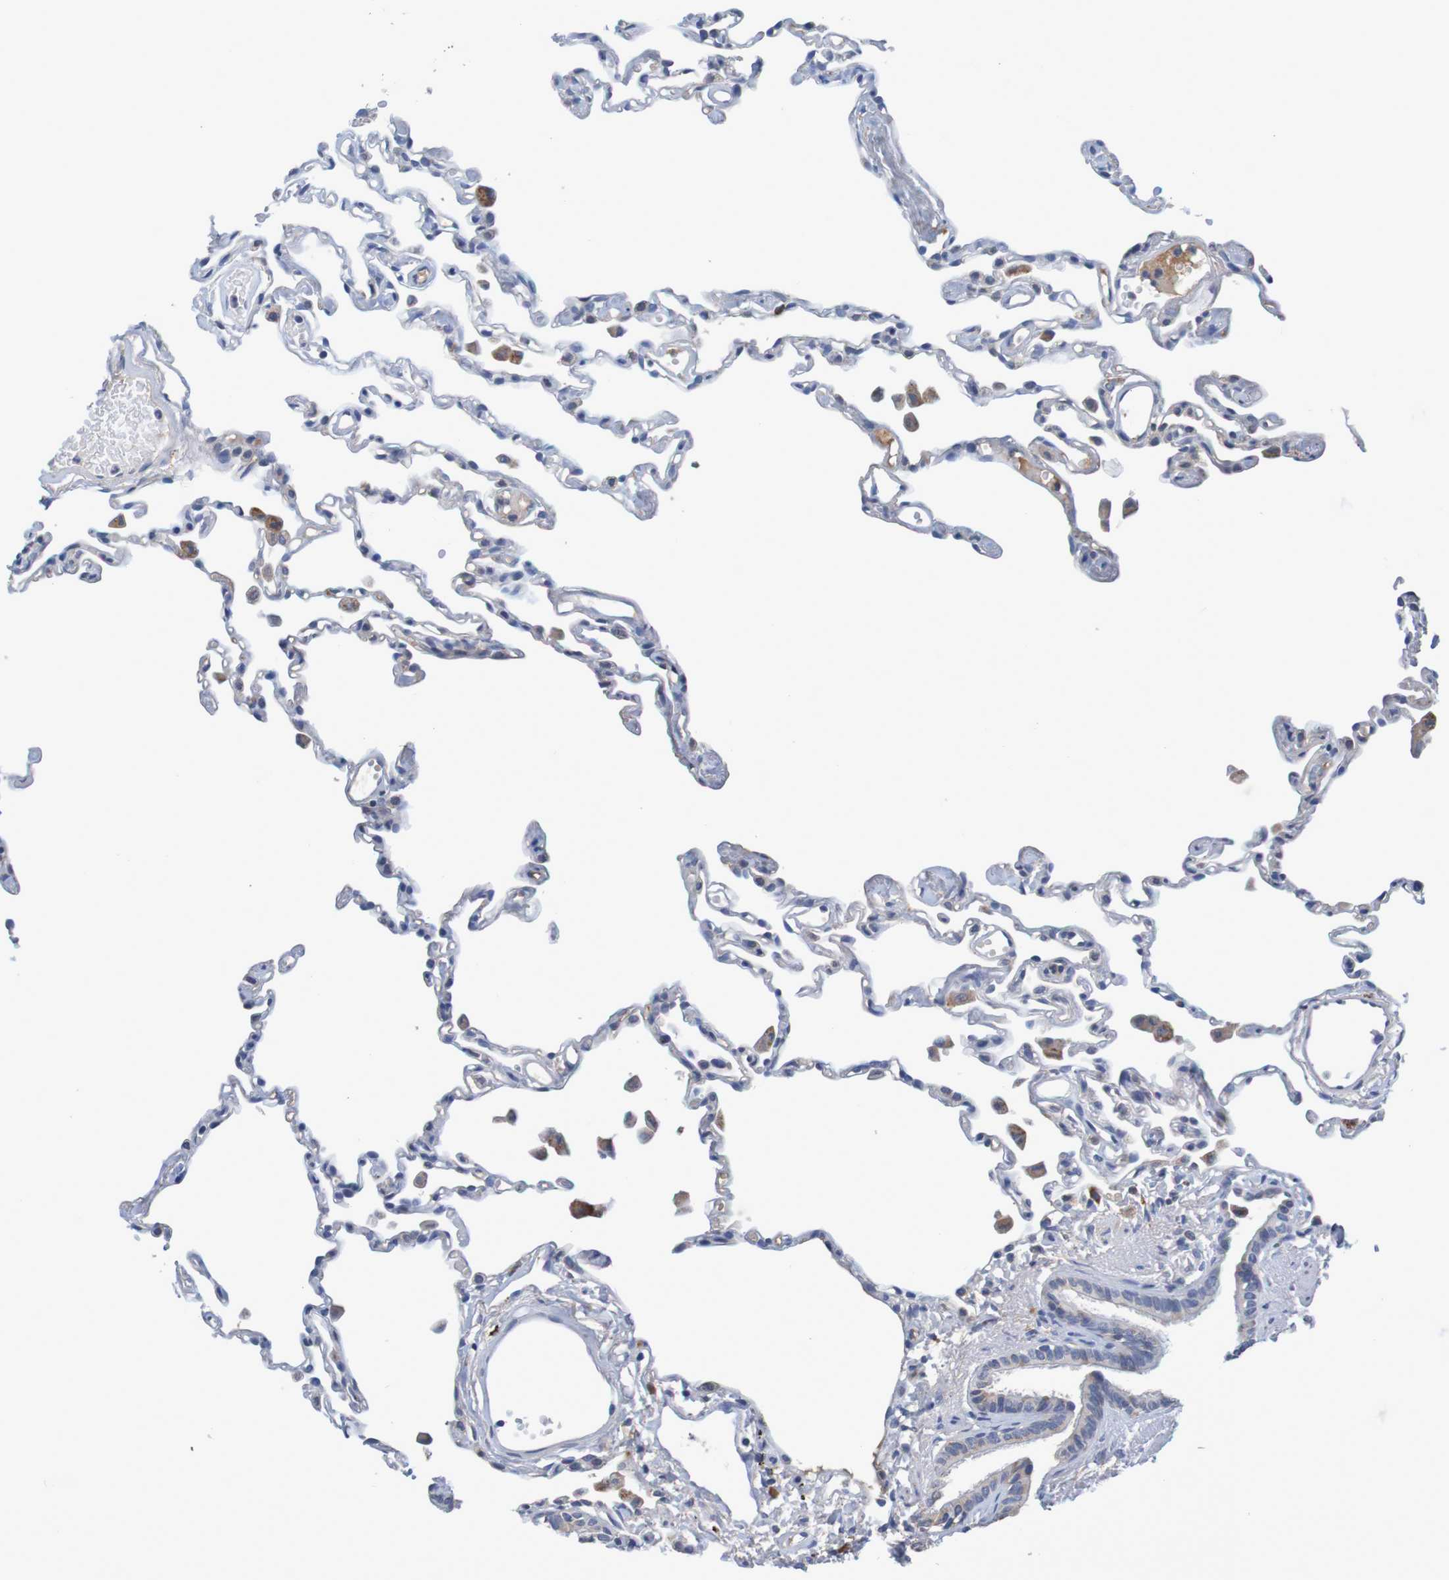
{"staining": {"intensity": "weak", "quantity": "<25%", "location": "cytoplasmic/membranous"}, "tissue": "lung", "cell_type": "Alveolar cells", "image_type": "normal", "snomed": [{"axis": "morphology", "description": "Normal tissue, NOS"}, {"axis": "topography", "description": "Lung"}], "caption": "A high-resolution histopathology image shows IHC staining of benign lung, which reveals no significant staining in alveolar cells. The staining was performed using DAB to visualize the protein expression in brown, while the nuclei were stained in blue with hematoxylin (Magnification: 20x).", "gene": "LTA", "patient": {"sex": "female", "age": 49}}